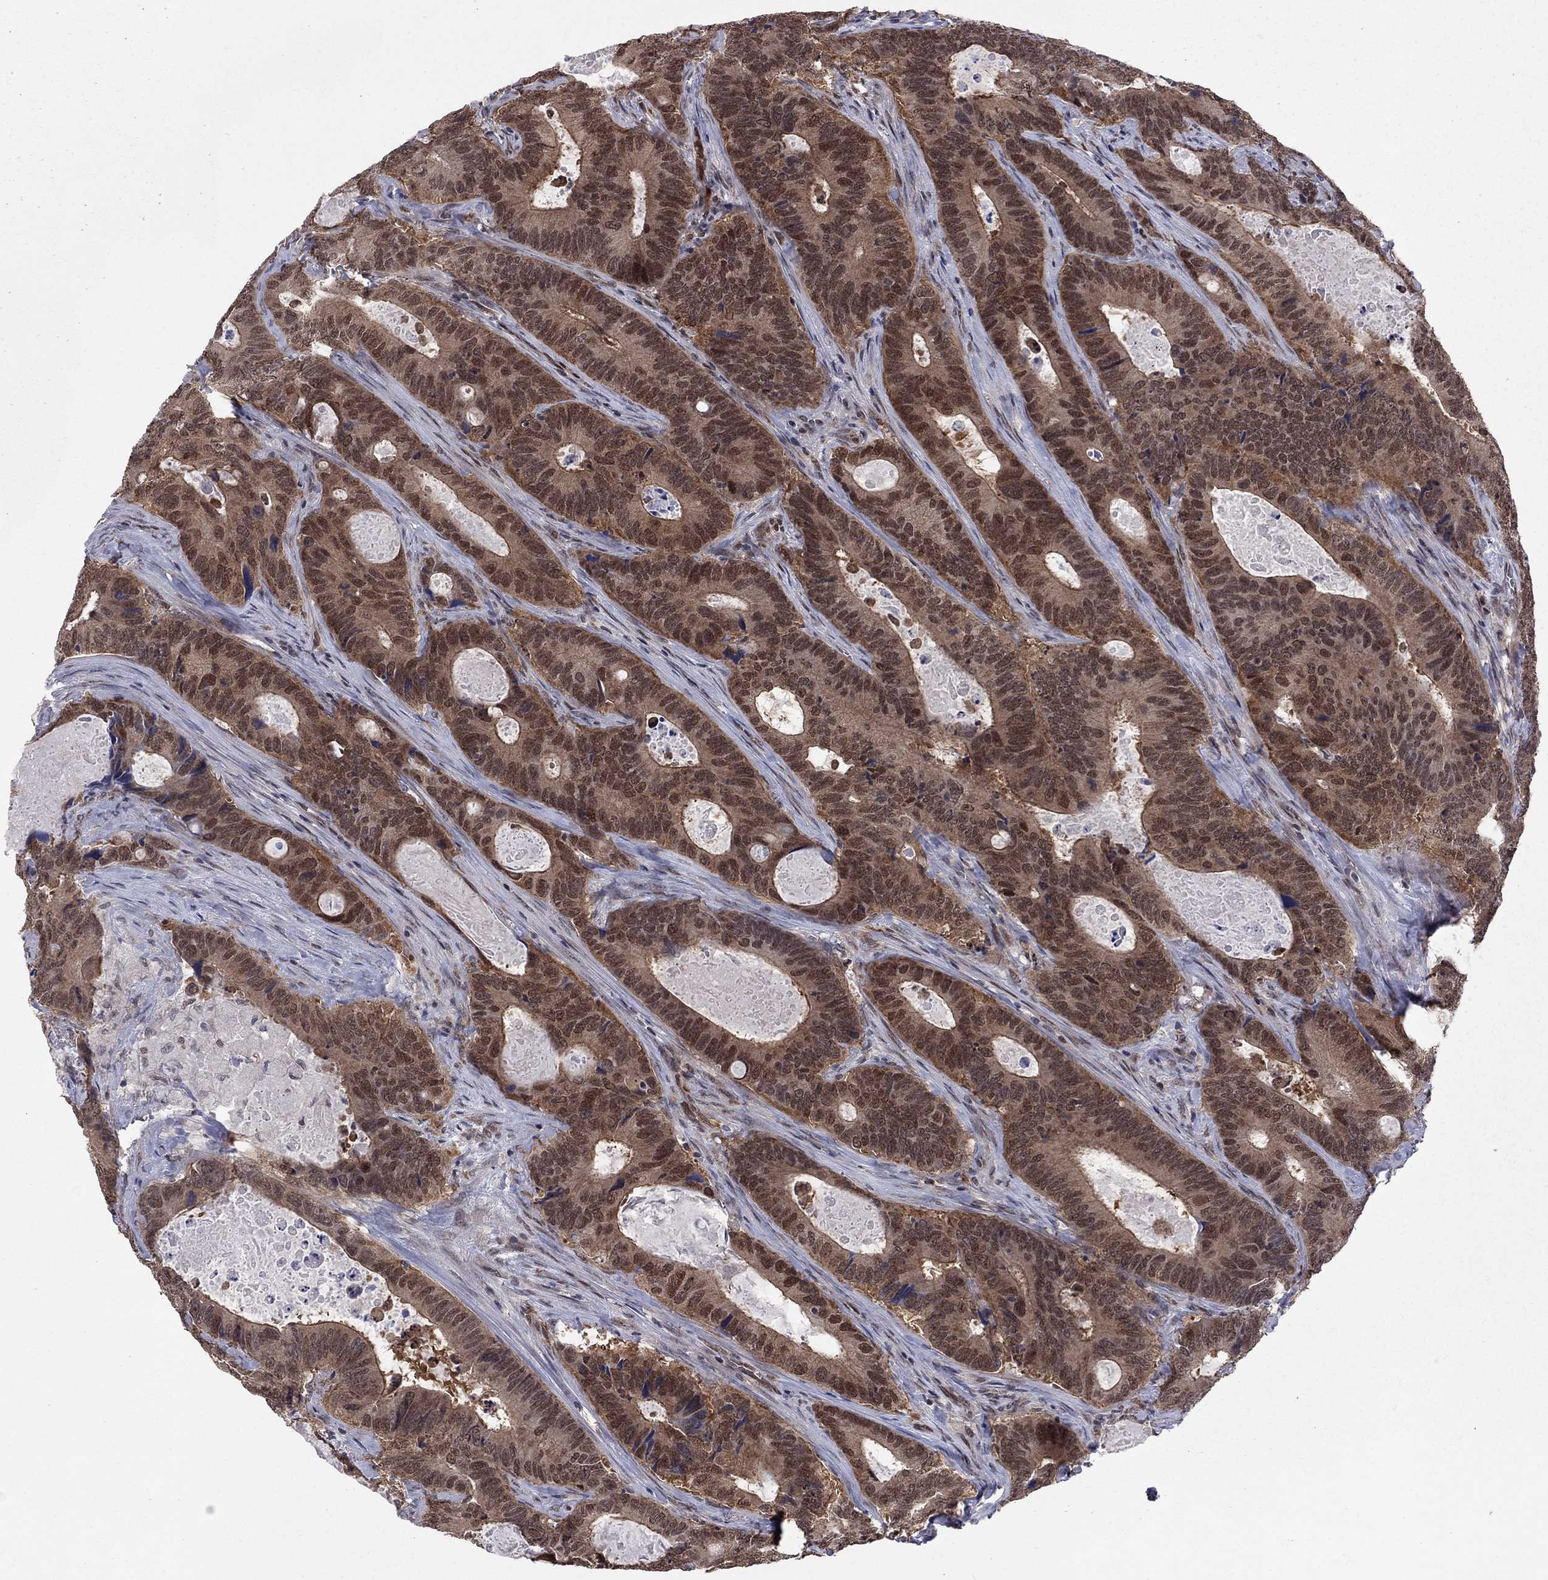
{"staining": {"intensity": "moderate", "quantity": "25%-75%", "location": "nuclear"}, "tissue": "colorectal cancer", "cell_type": "Tumor cells", "image_type": "cancer", "snomed": [{"axis": "morphology", "description": "Adenocarcinoma, NOS"}, {"axis": "topography", "description": "Colon"}], "caption": "Colorectal cancer (adenocarcinoma) stained with a brown dye displays moderate nuclear positive positivity in about 25%-75% of tumor cells.", "gene": "SAP30L", "patient": {"sex": "female", "age": 82}}